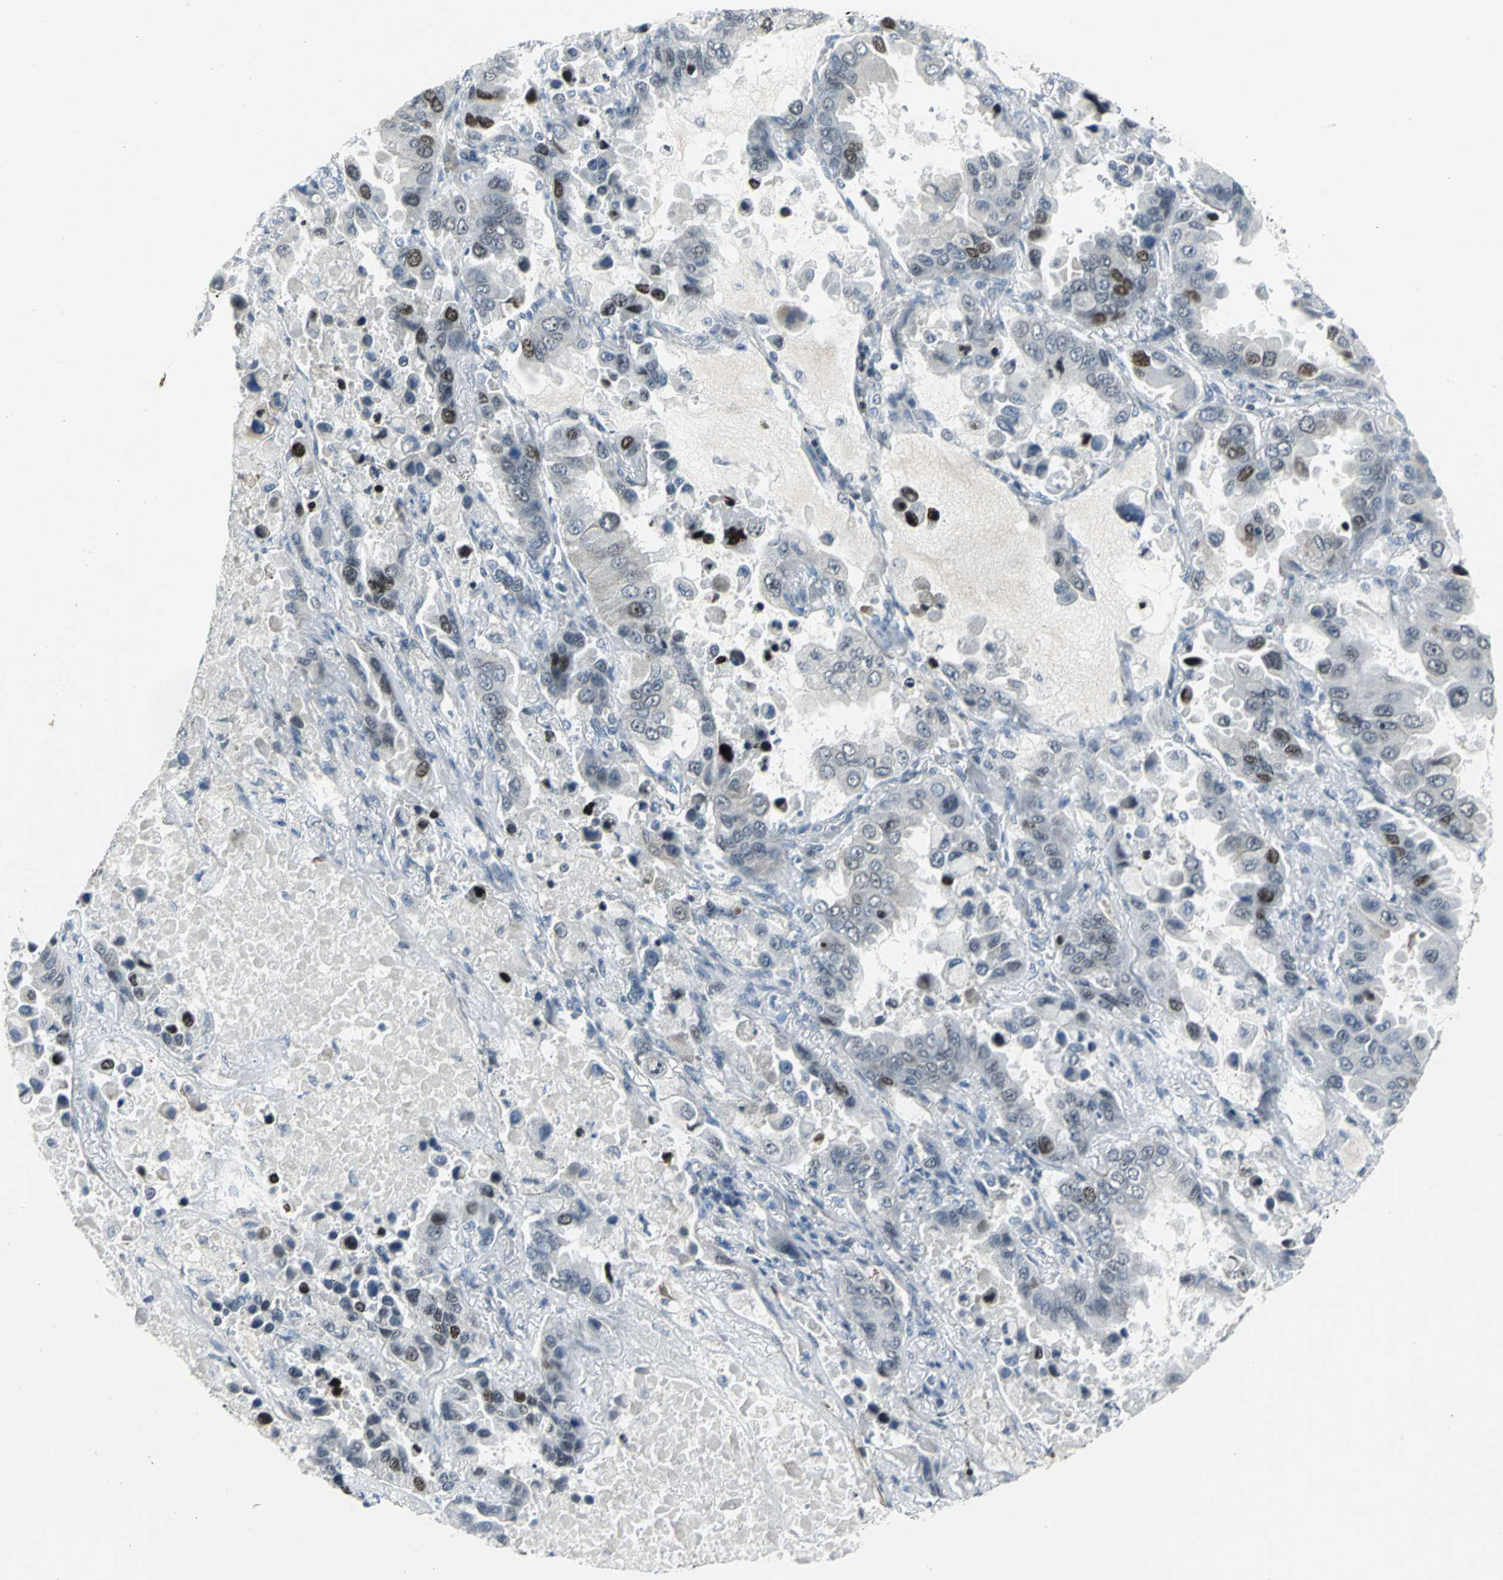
{"staining": {"intensity": "moderate", "quantity": "<25%", "location": "nuclear"}, "tissue": "lung cancer", "cell_type": "Tumor cells", "image_type": "cancer", "snomed": [{"axis": "morphology", "description": "Adenocarcinoma, NOS"}, {"axis": "topography", "description": "Lung"}], "caption": "Adenocarcinoma (lung) stained for a protein (brown) reveals moderate nuclear positive staining in approximately <25% of tumor cells.", "gene": "RPA1", "patient": {"sex": "male", "age": 64}}